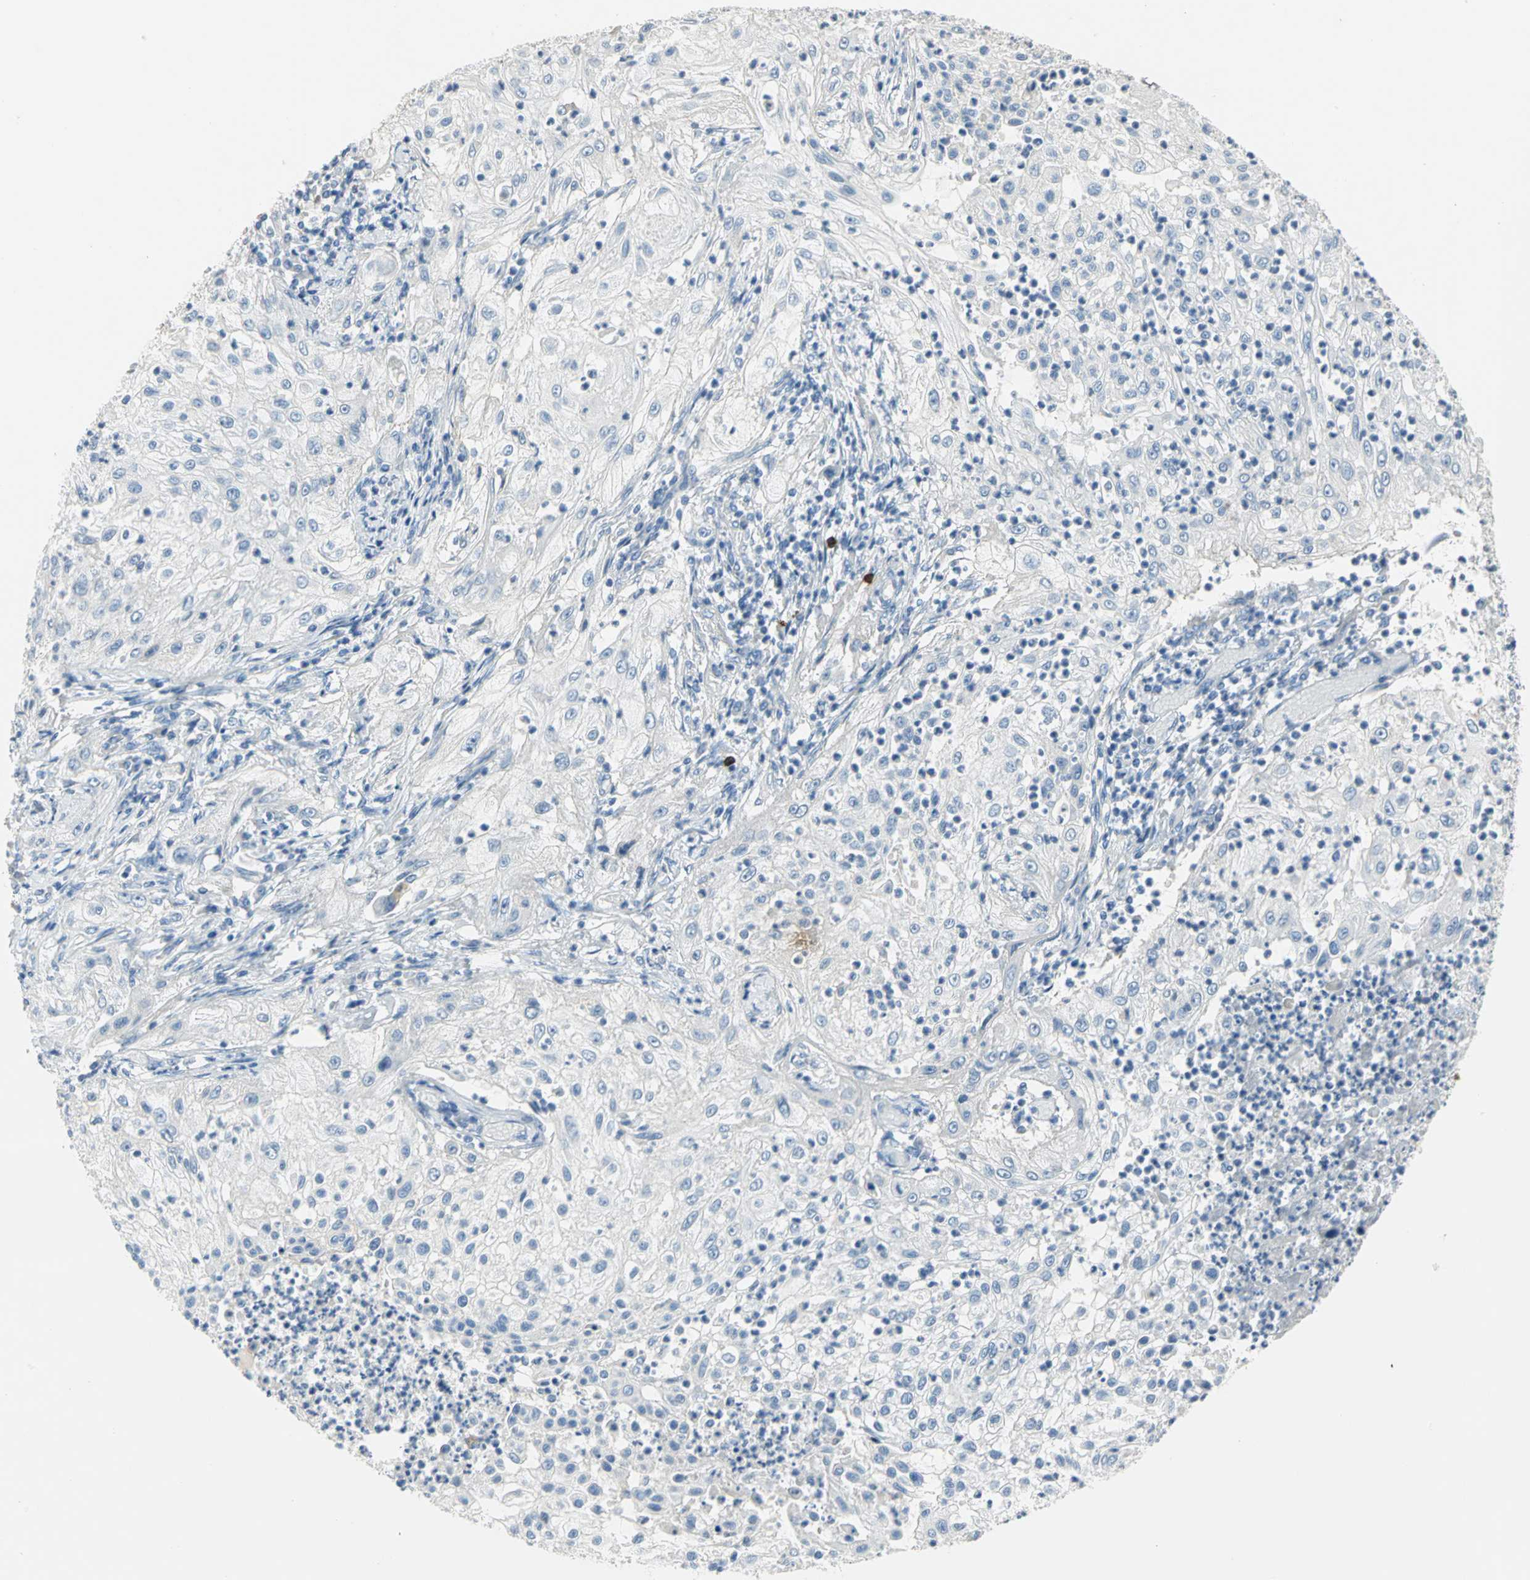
{"staining": {"intensity": "negative", "quantity": "none", "location": "none"}, "tissue": "lung cancer", "cell_type": "Tumor cells", "image_type": "cancer", "snomed": [{"axis": "morphology", "description": "Inflammation, NOS"}, {"axis": "morphology", "description": "Squamous cell carcinoma, NOS"}, {"axis": "topography", "description": "Lymph node"}, {"axis": "topography", "description": "Soft tissue"}, {"axis": "topography", "description": "Lung"}], "caption": "IHC of human squamous cell carcinoma (lung) exhibits no expression in tumor cells.", "gene": "ALOX15", "patient": {"sex": "male", "age": 66}}